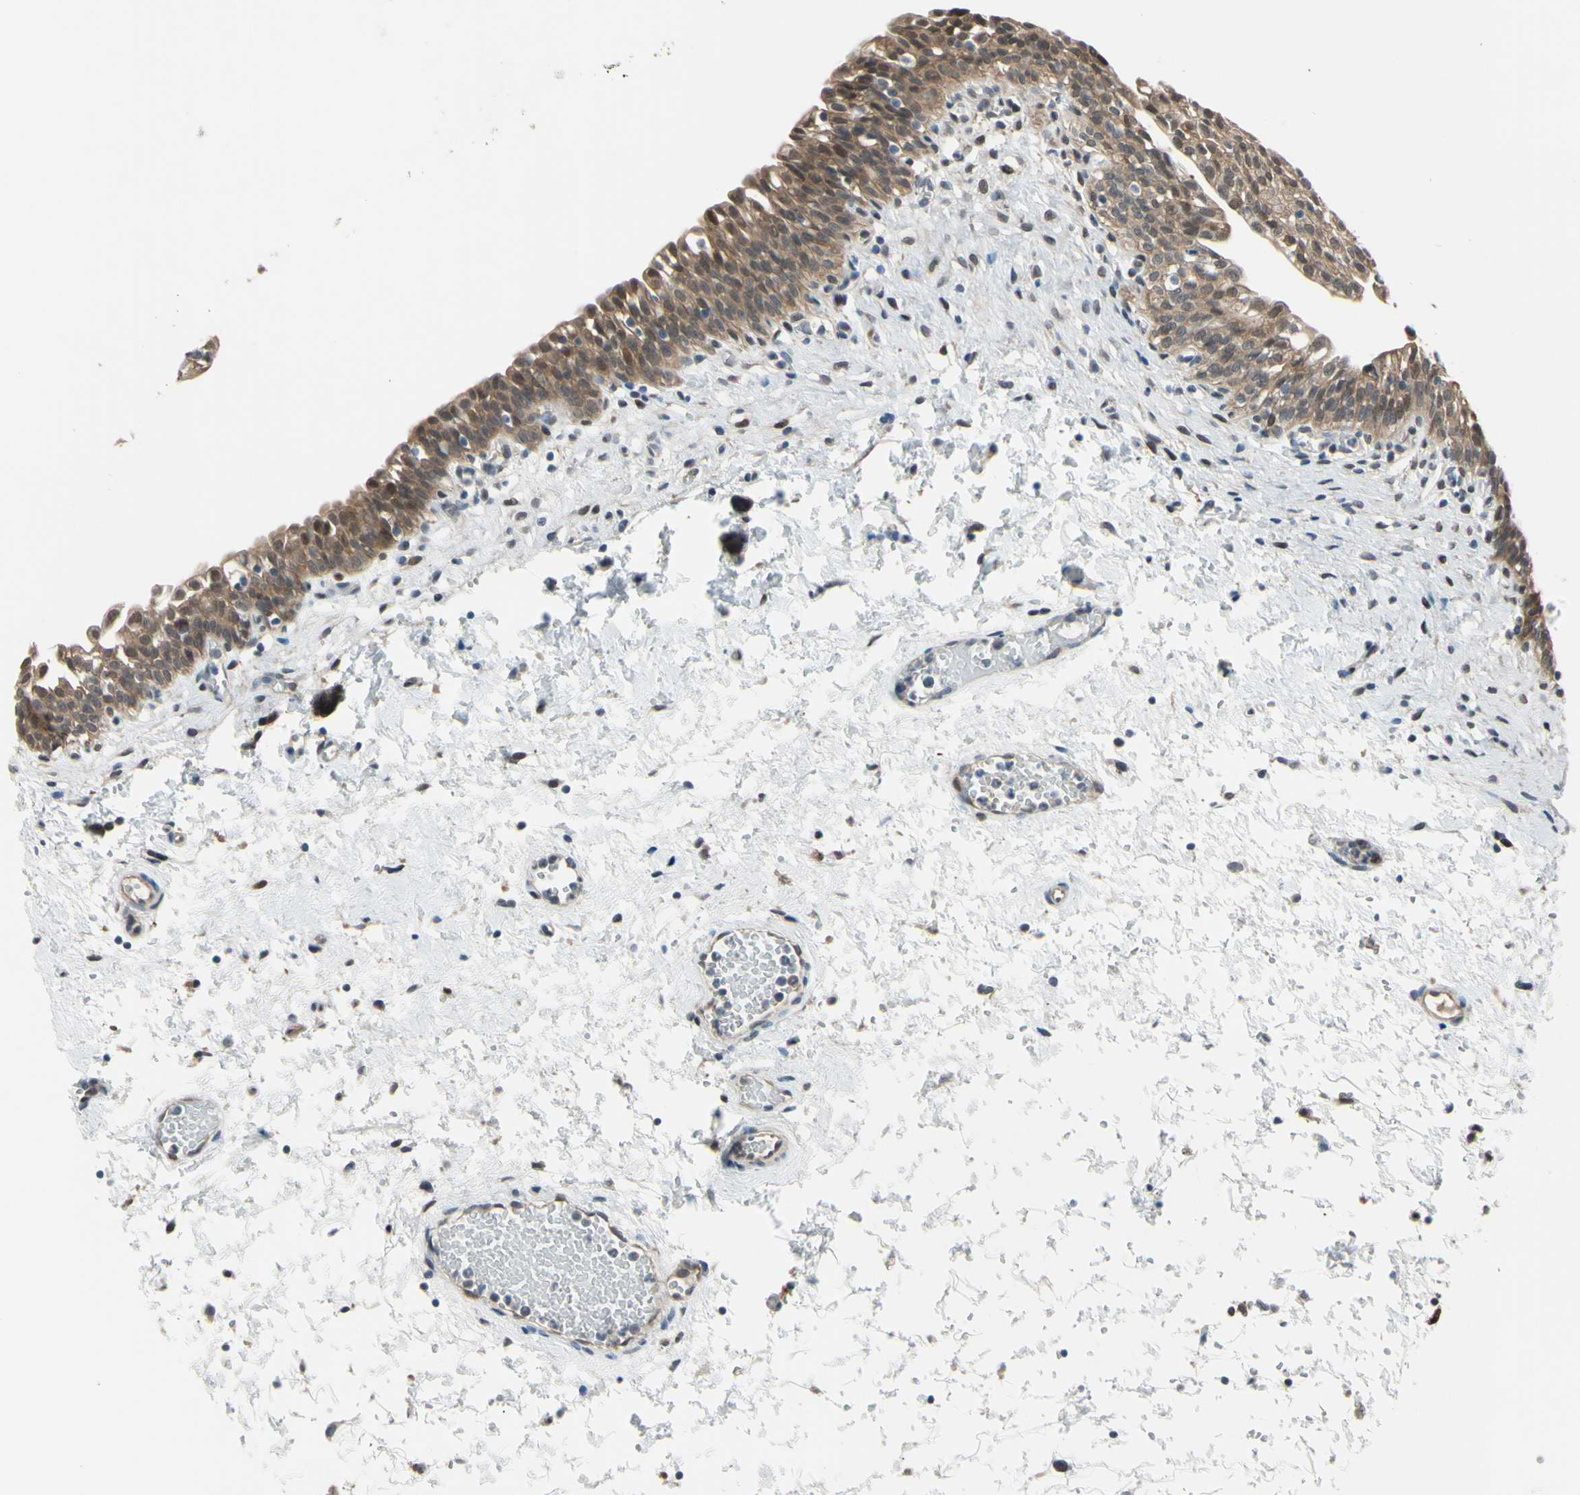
{"staining": {"intensity": "moderate", "quantity": ">75%", "location": "cytoplasmic/membranous,nuclear"}, "tissue": "urinary bladder", "cell_type": "Urothelial cells", "image_type": "normal", "snomed": [{"axis": "morphology", "description": "Normal tissue, NOS"}, {"axis": "topography", "description": "Urinary bladder"}], "caption": "The immunohistochemical stain labels moderate cytoplasmic/membranous,nuclear staining in urothelial cells of normal urinary bladder. (IHC, brightfield microscopy, high magnification).", "gene": "HSPA4", "patient": {"sex": "male", "age": 55}}